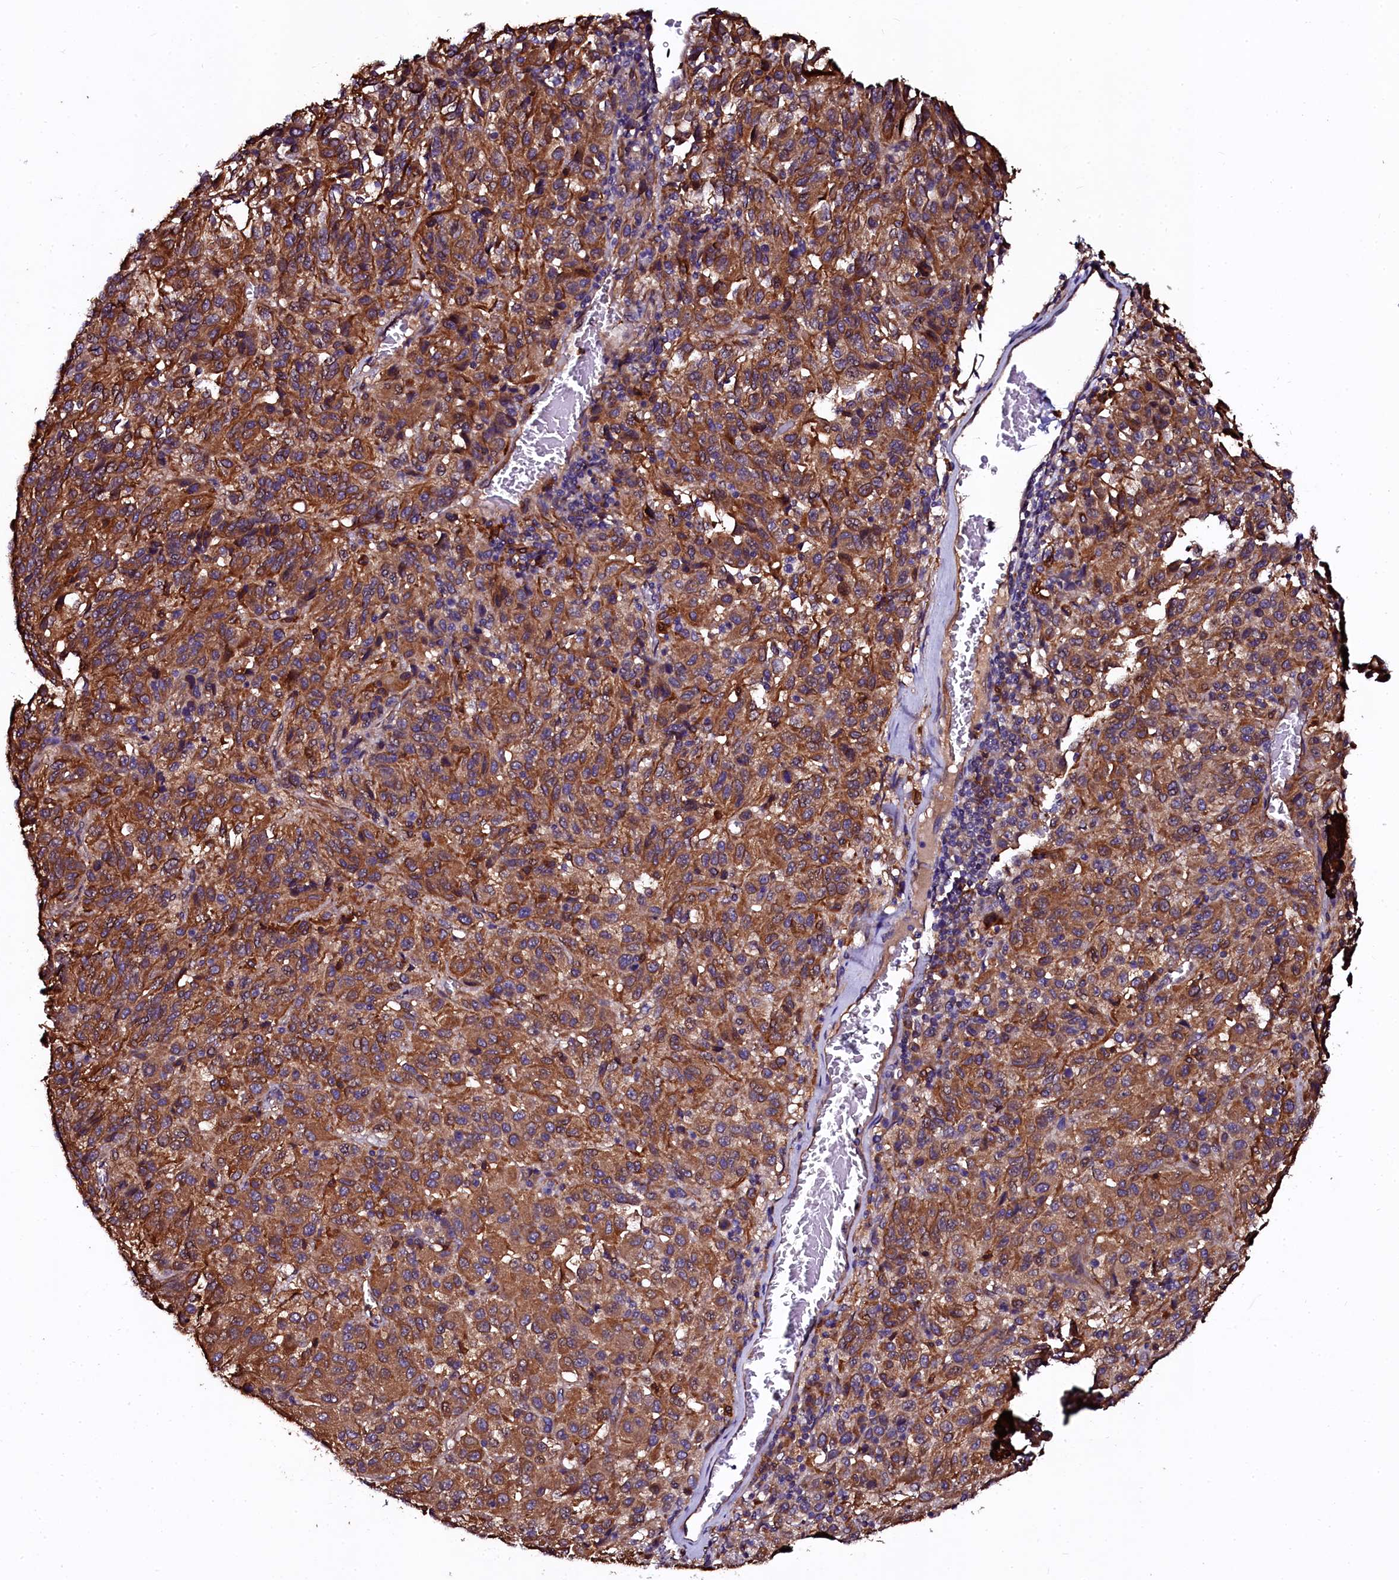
{"staining": {"intensity": "strong", "quantity": ">75%", "location": "cytoplasmic/membranous"}, "tissue": "melanoma", "cell_type": "Tumor cells", "image_type": "cancer", "snomed": [{"axis": "morphology", "description": "Malignant melanoma, Metastatic site"}, {"axis": "topography", "description": "Lung"}], "caption": "Malignant melanoma (metastatic site) was stained to show a protein in brown. There is high levels of strong cytoplasmic/membranous staining in about >75% of tumor cells.", "gene": "APPL2", "patient": {"sex": "male", "age": 64}}